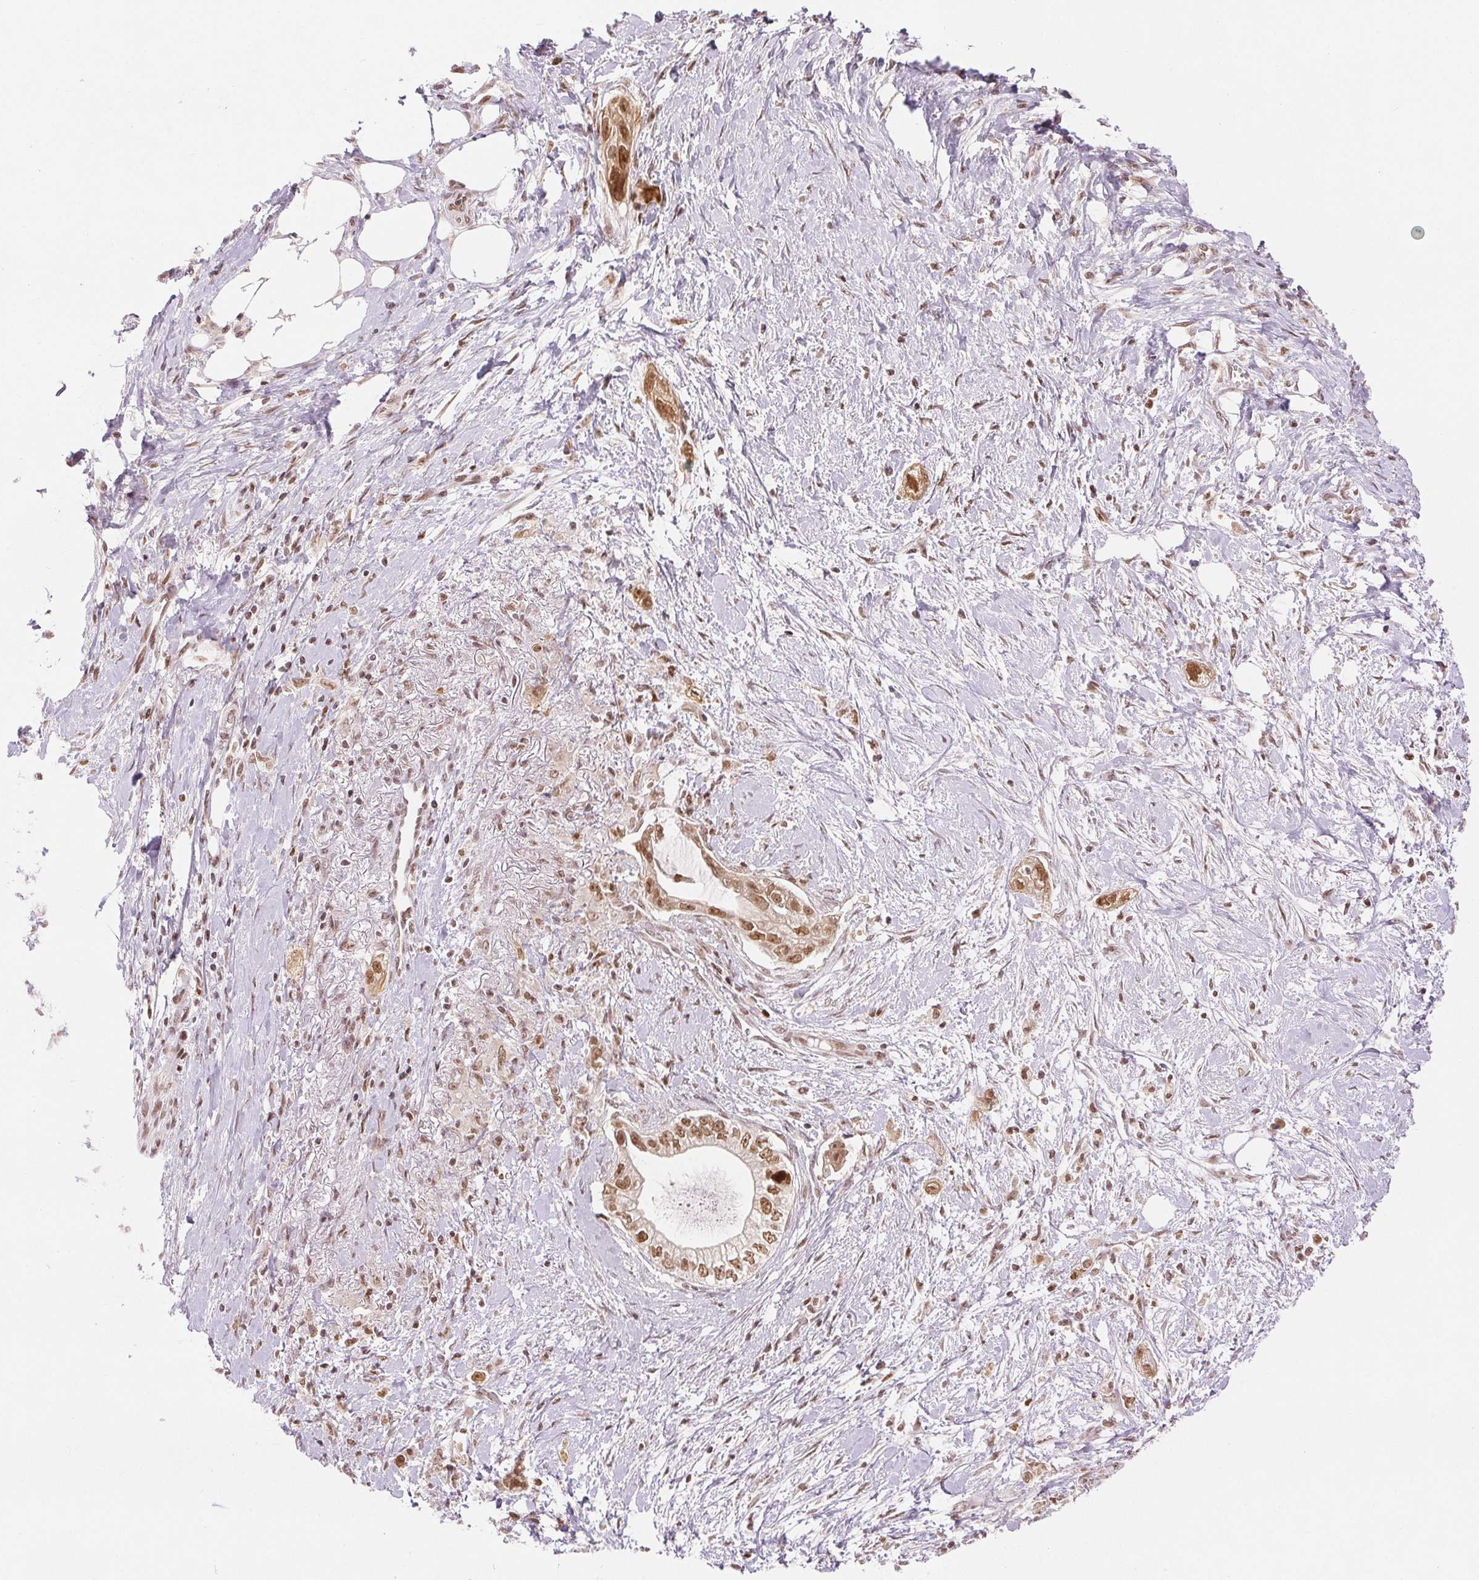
{"staining": {"intensity": "moderate", "quantity": ">75%", "location": "nuclear"}, "tissue": "pancreatic cancer", "cell_type": "Tumor cells", "image_type": "cancer", "snomed": [{"axis": "morphology", "description": "Adenocarcinoma, NOS"}, {"axis": "topography", "description": "Pancreas"}], "caption": "Moderate nuclear expression for a protein is present in approximately >75% of tumor cells of pancreatic cancer using immunohistochemistry (IHC).", "gene": "DEK", "patient": {"sex": "male", "age": 70}}